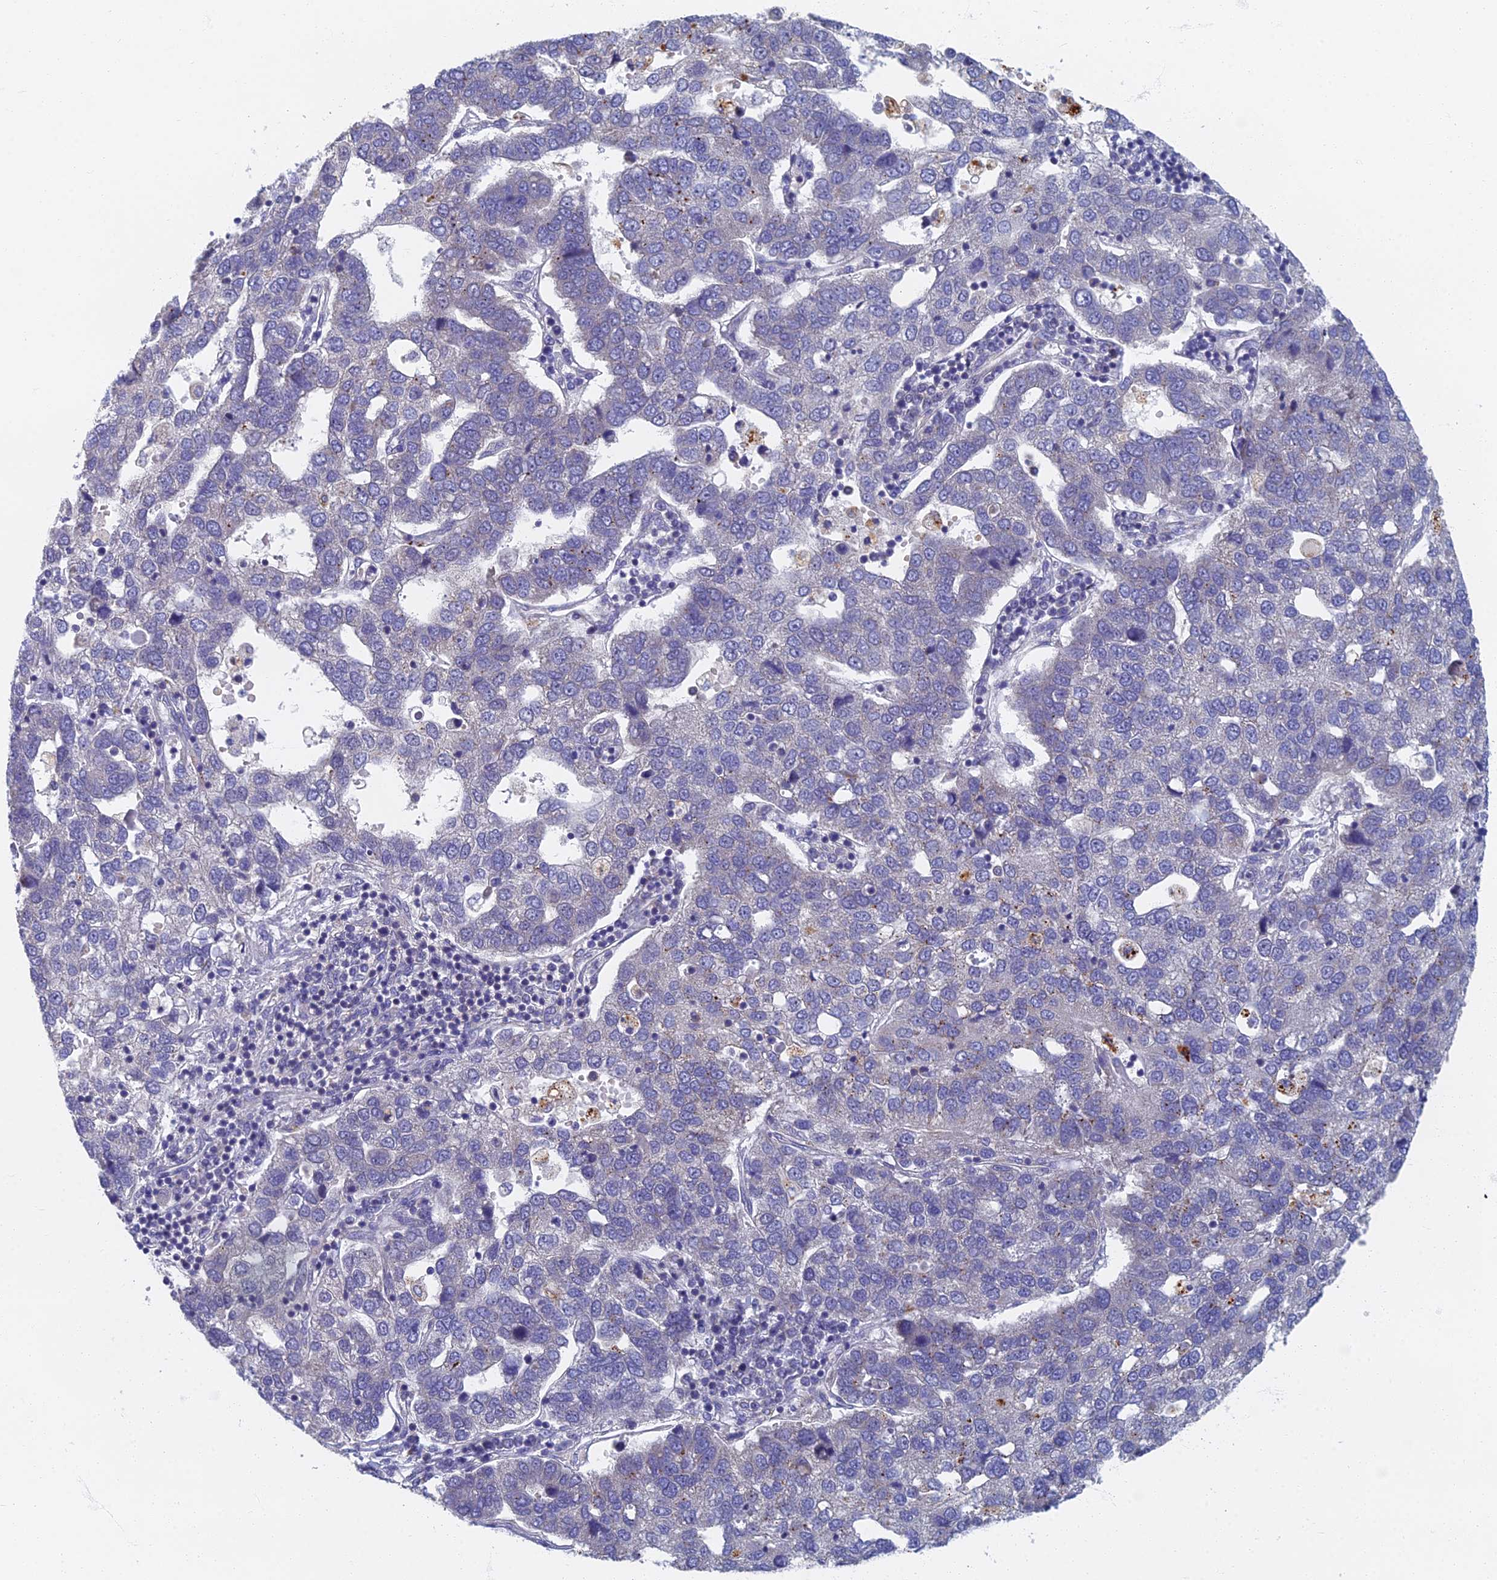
{"staining": {"intensity": "negative", "quantity": "none", "location": "none"}, "tissue": "pancreatic cancer", "cell_type": "Tumor cells", "image_type": "cancer", "snomed": [{"axis": "morphology", "description": "Adenocarcinoma, NOS"}, {"axis": "topography", "description": "Pancreas"}], "caption": "Immunohistochemical staining of adenocarcinoma (pancreatic) reveals no significant staining in tumor cells.", "gene": "SPIN4", "patient": {"sex": "female", "age": 61}}